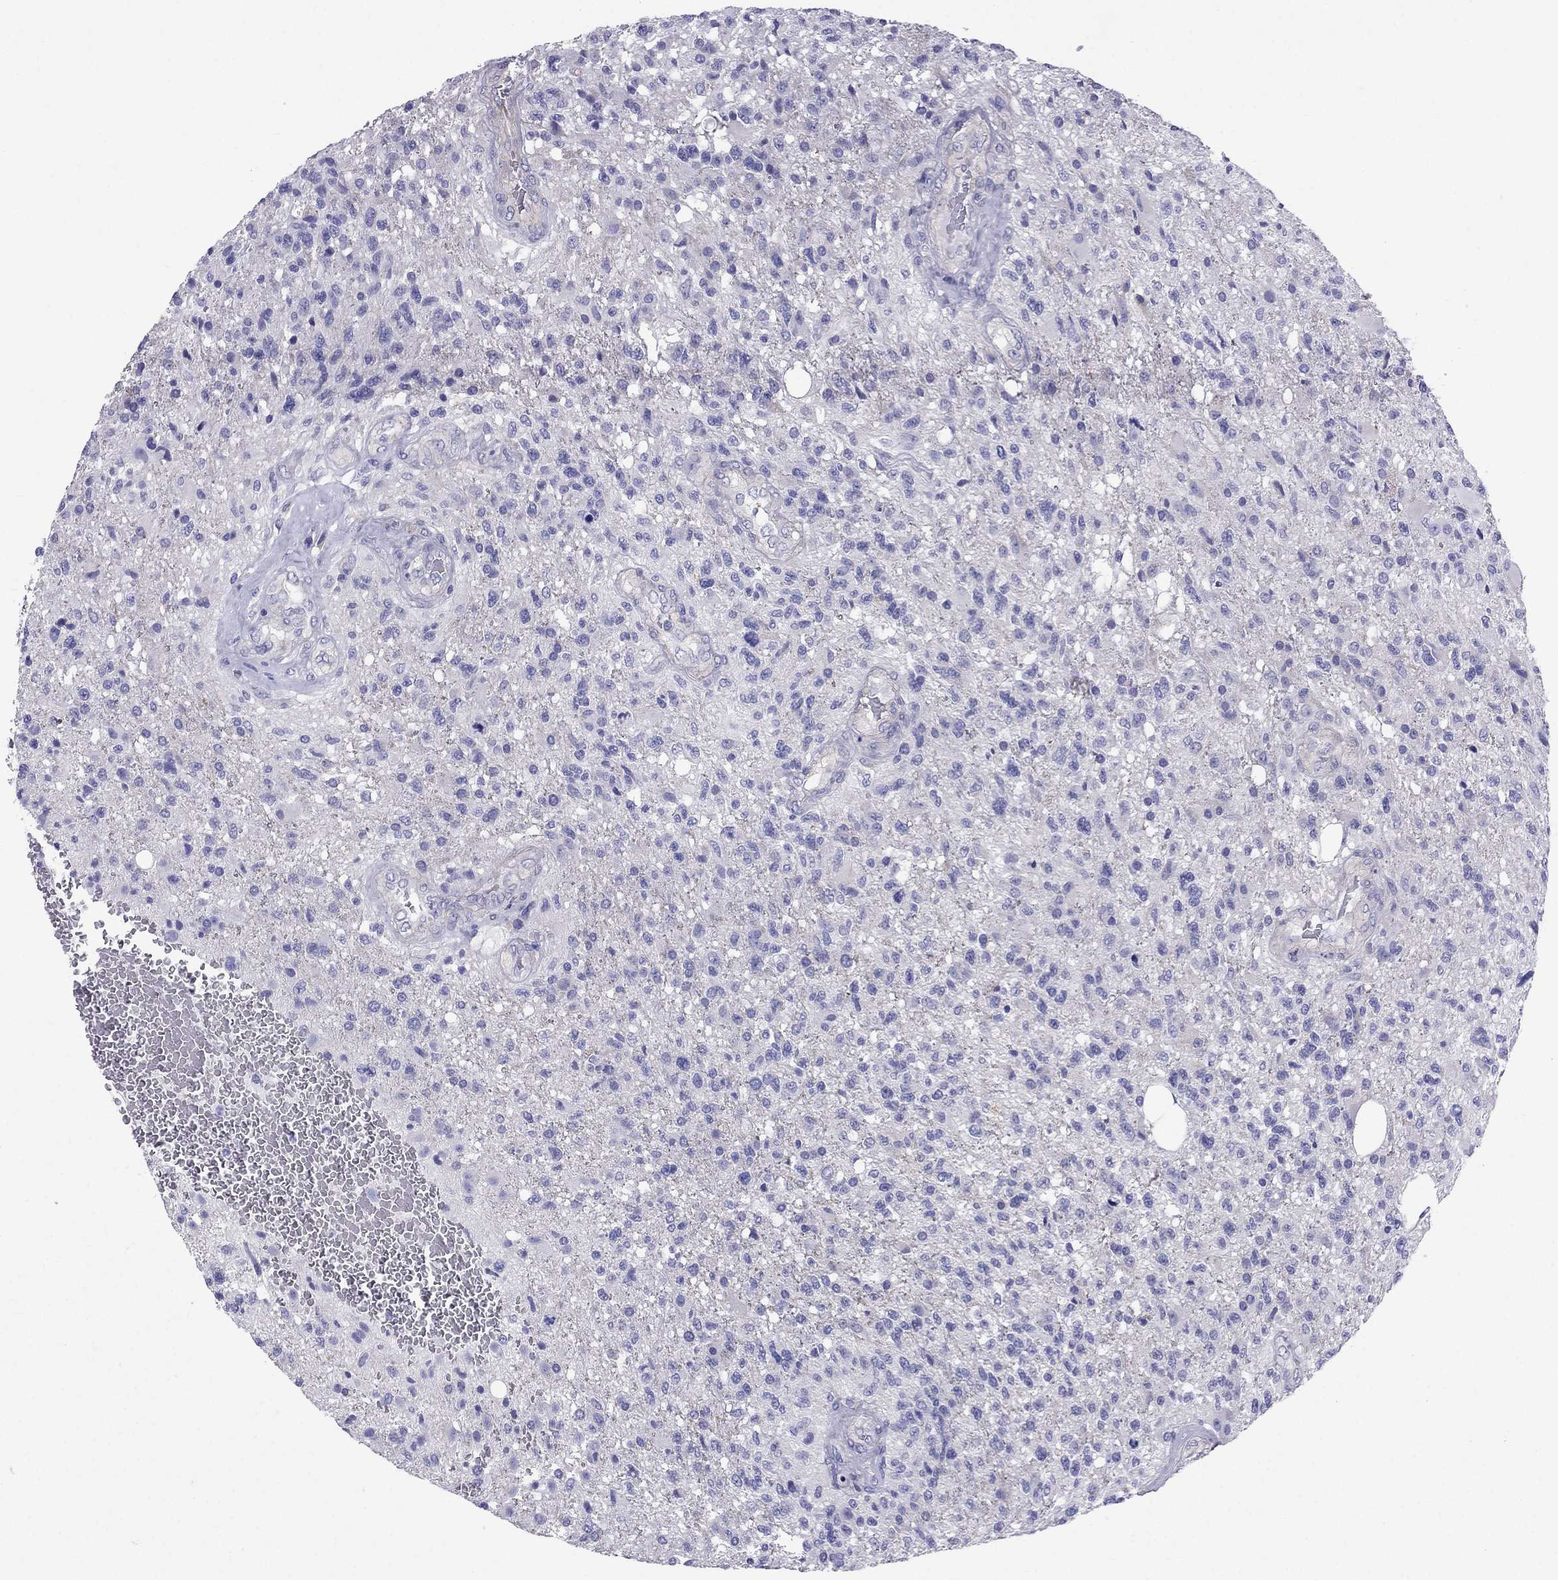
{"staining": {"intensity": "negative", "quantity": "none", "location": "none"}, "tissue": "glioma", "cell_type": "Tumor cells", "image_type": "cancer", "snomed": [{"axis": "morphology", "description": "Glioma, malignant, High grade"}, {"axis": "topography", "description": "Brain"}], "caption": "This is a micrograph of immunohistochemistry (IHC) staining of glioma, which shows no positivity in tumor cells.", "gene": "GPR50", "patient": {"sex": "male", "age": 56}}